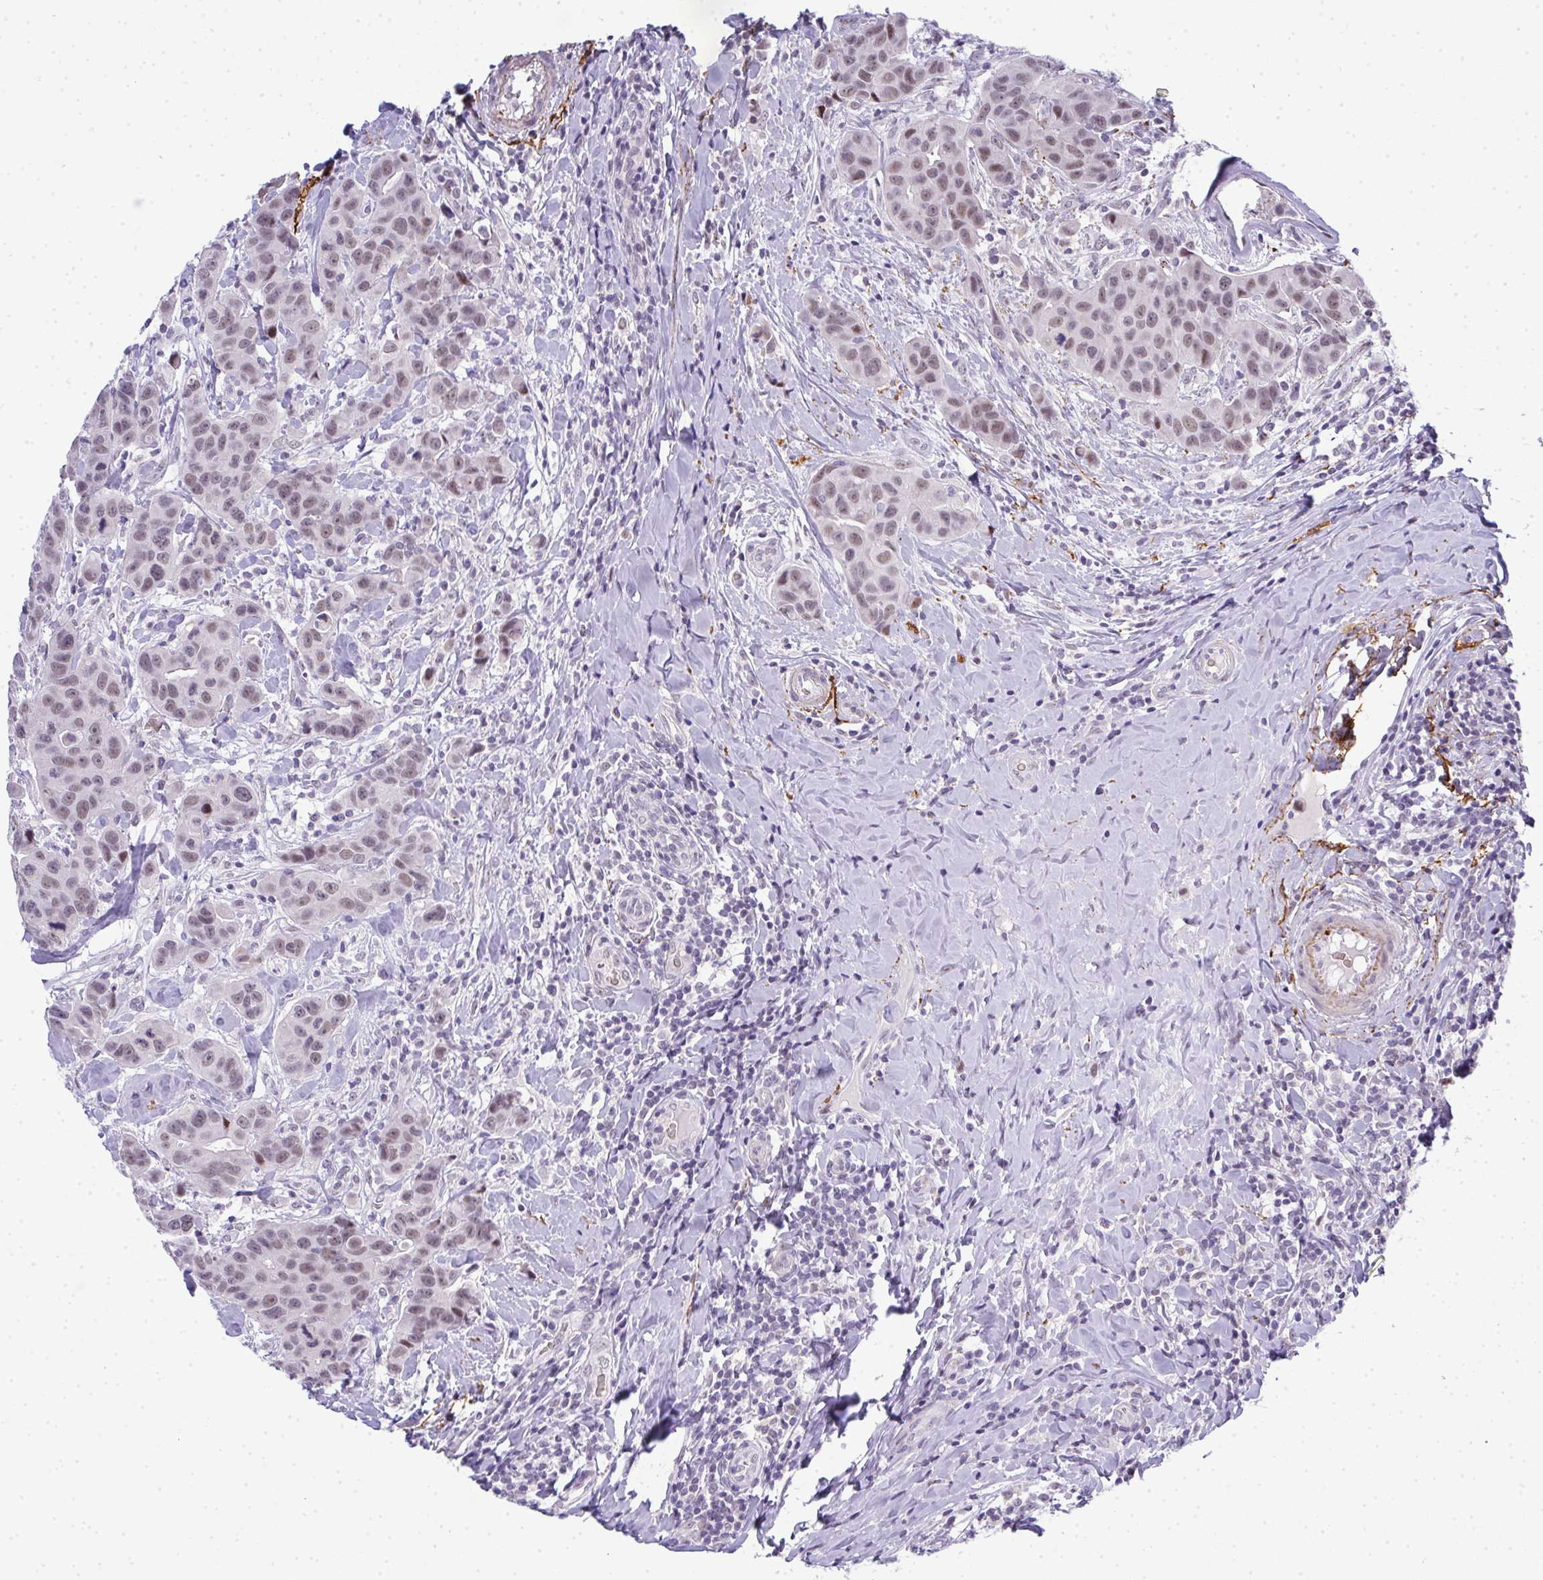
{"staining": {"intensity": "weak", "quantity": "25%-75%", "location": "nuclear"}, "tissue": "breast cancer", "cell_type": "Tumor cells", "image_type": "cancer", "snomed": [{"axis": "morphology", "description": "Duct carcinoma"}, {"axis": "topography", "description": "Breast"}], "caption": "Breast cancer (invasive ductal carcinoma) tissue exhibits weak nuclear positivity in approximately 25%-75% of tumor cells", "gene": "TNMD", "patient": {"sex": "female", "age": 24}}